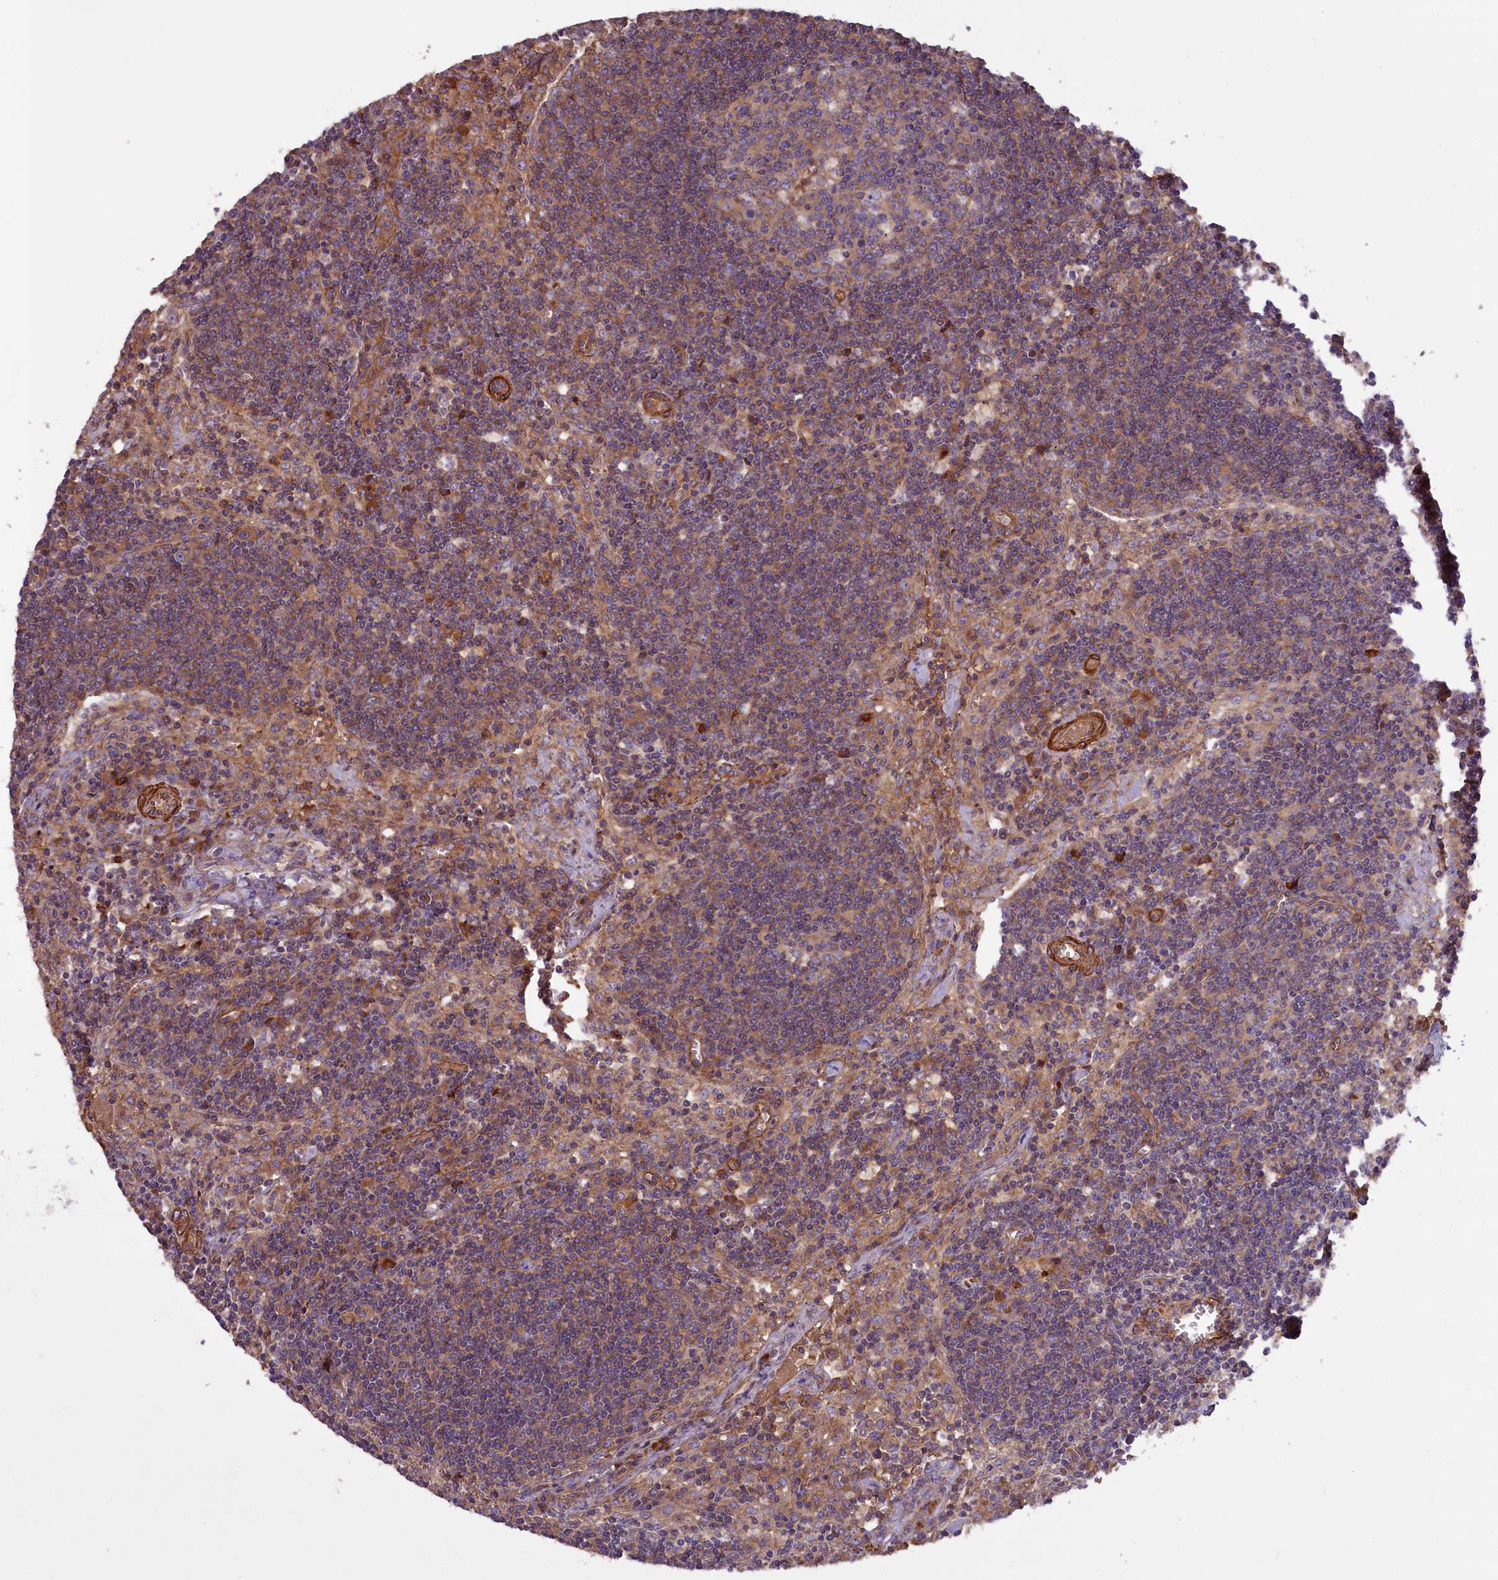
{"staining": {"intensity": "weak", "quantity": "25%-75%", "location": "cytoplasmic/membranous"}, "tissue": "lymph node", "cell_type": "Germinal center cells", "image_type": "normal", "snomed": [{"axis": "morphology", "description": "Normal tissue, NOS"}, {"axis": "topography", "description": "Lymph node"}], "caption": "A brown stain labels weak cytoplasmic/membranous positivity of a protein in germinal center cells of unremarkable lymph node. The staining is performed using DAB (3,3'-diaminobenzidine) brown chromogen to label protein expression. The nuclei are counter-stained blue using hematoxylin.", "gene": "FUZ", "patient": {"sex": "male", "age": 58}}